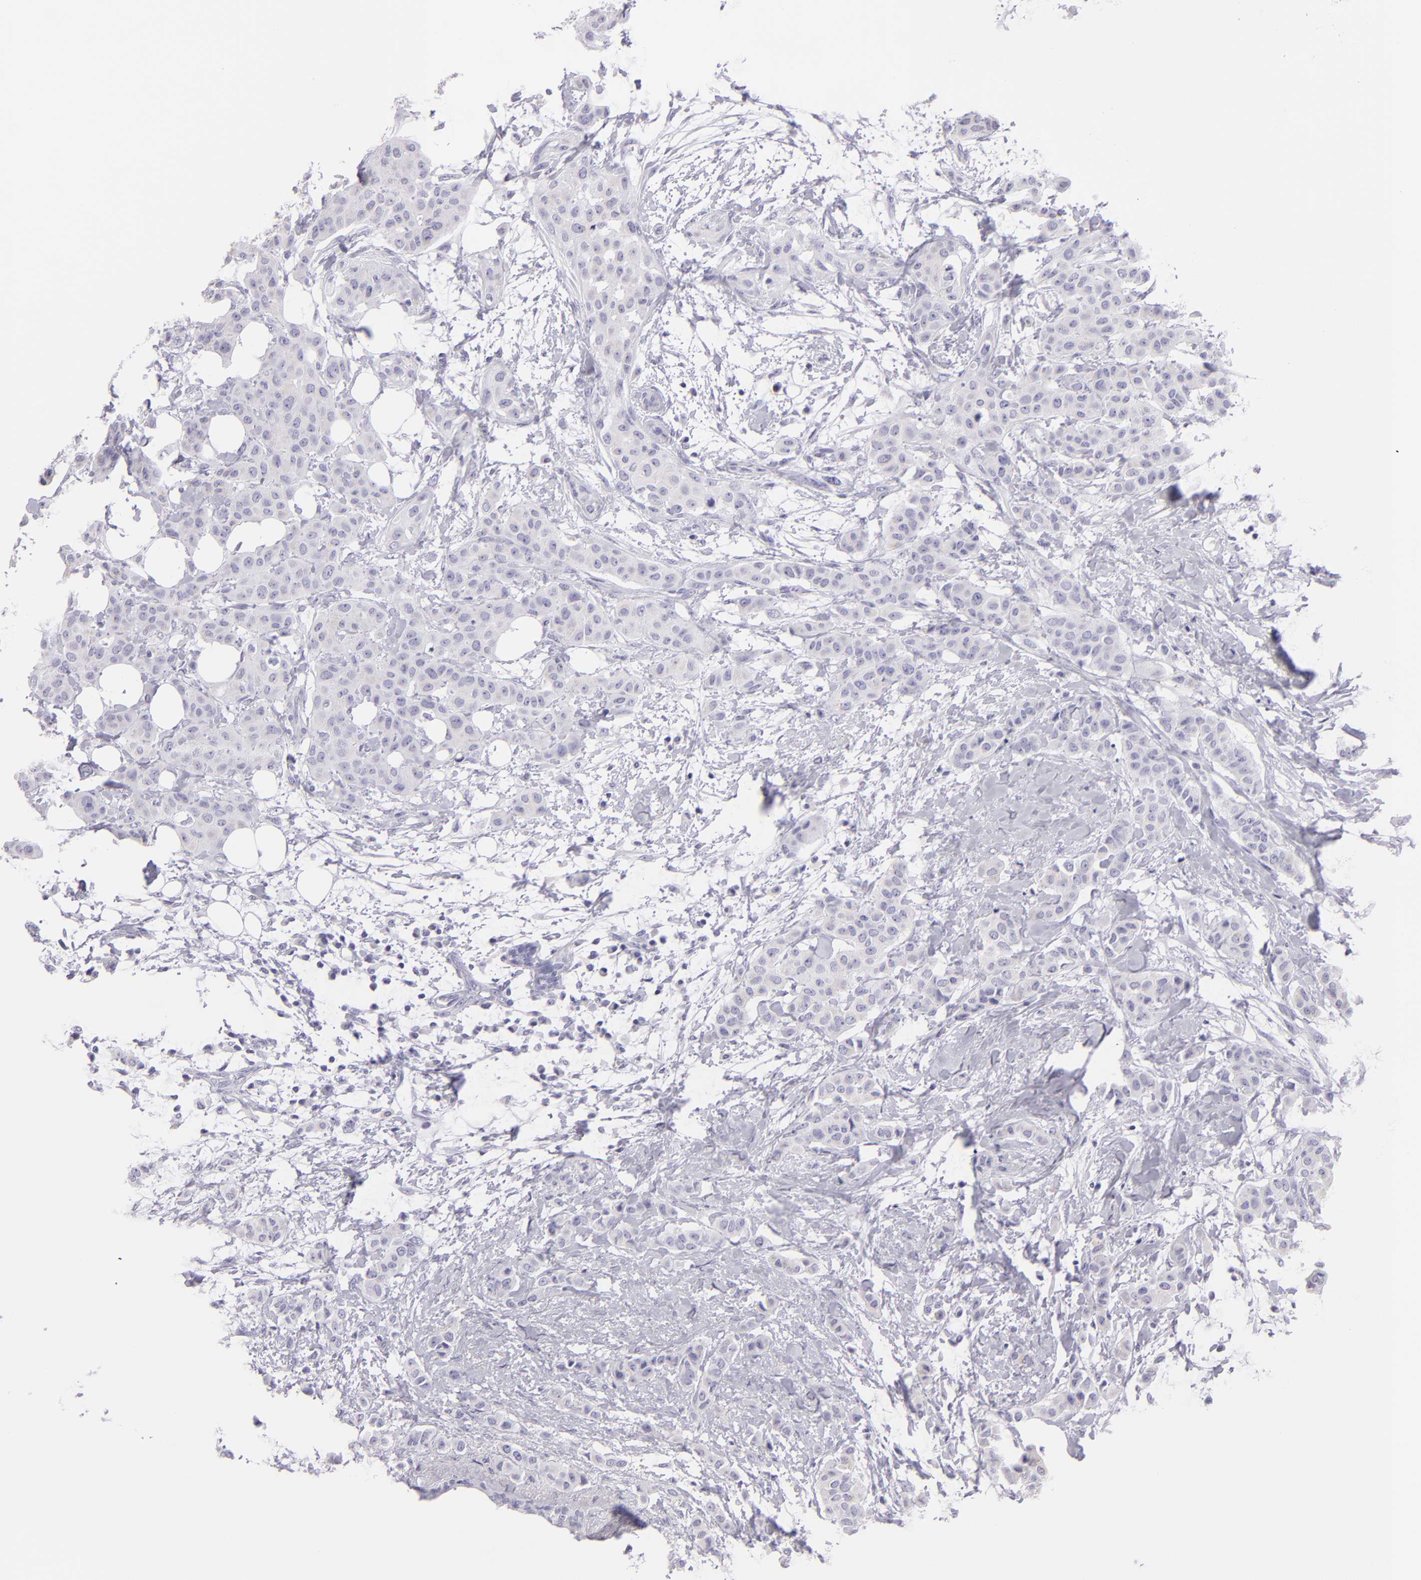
{"staining": {"intensity": "negative", "quantity": "none", "location": "none"}, "tissue": "breast cancer", "cell_type": "Tumor cells", "image_type": "cancer", "snomed": [{"axis": "morphology", "description": "Duct carcinoma"}, {"axis": "topography", "description": "Breast"}], "caption": "There is no significant staining in tumor cells of breast intraductal carcinoma. (Brightfield microscopy of DAB immunohistochemistry at high magnification).", "gene": "MUC5AC", "patient": {"sex": "female", "age": 40}}